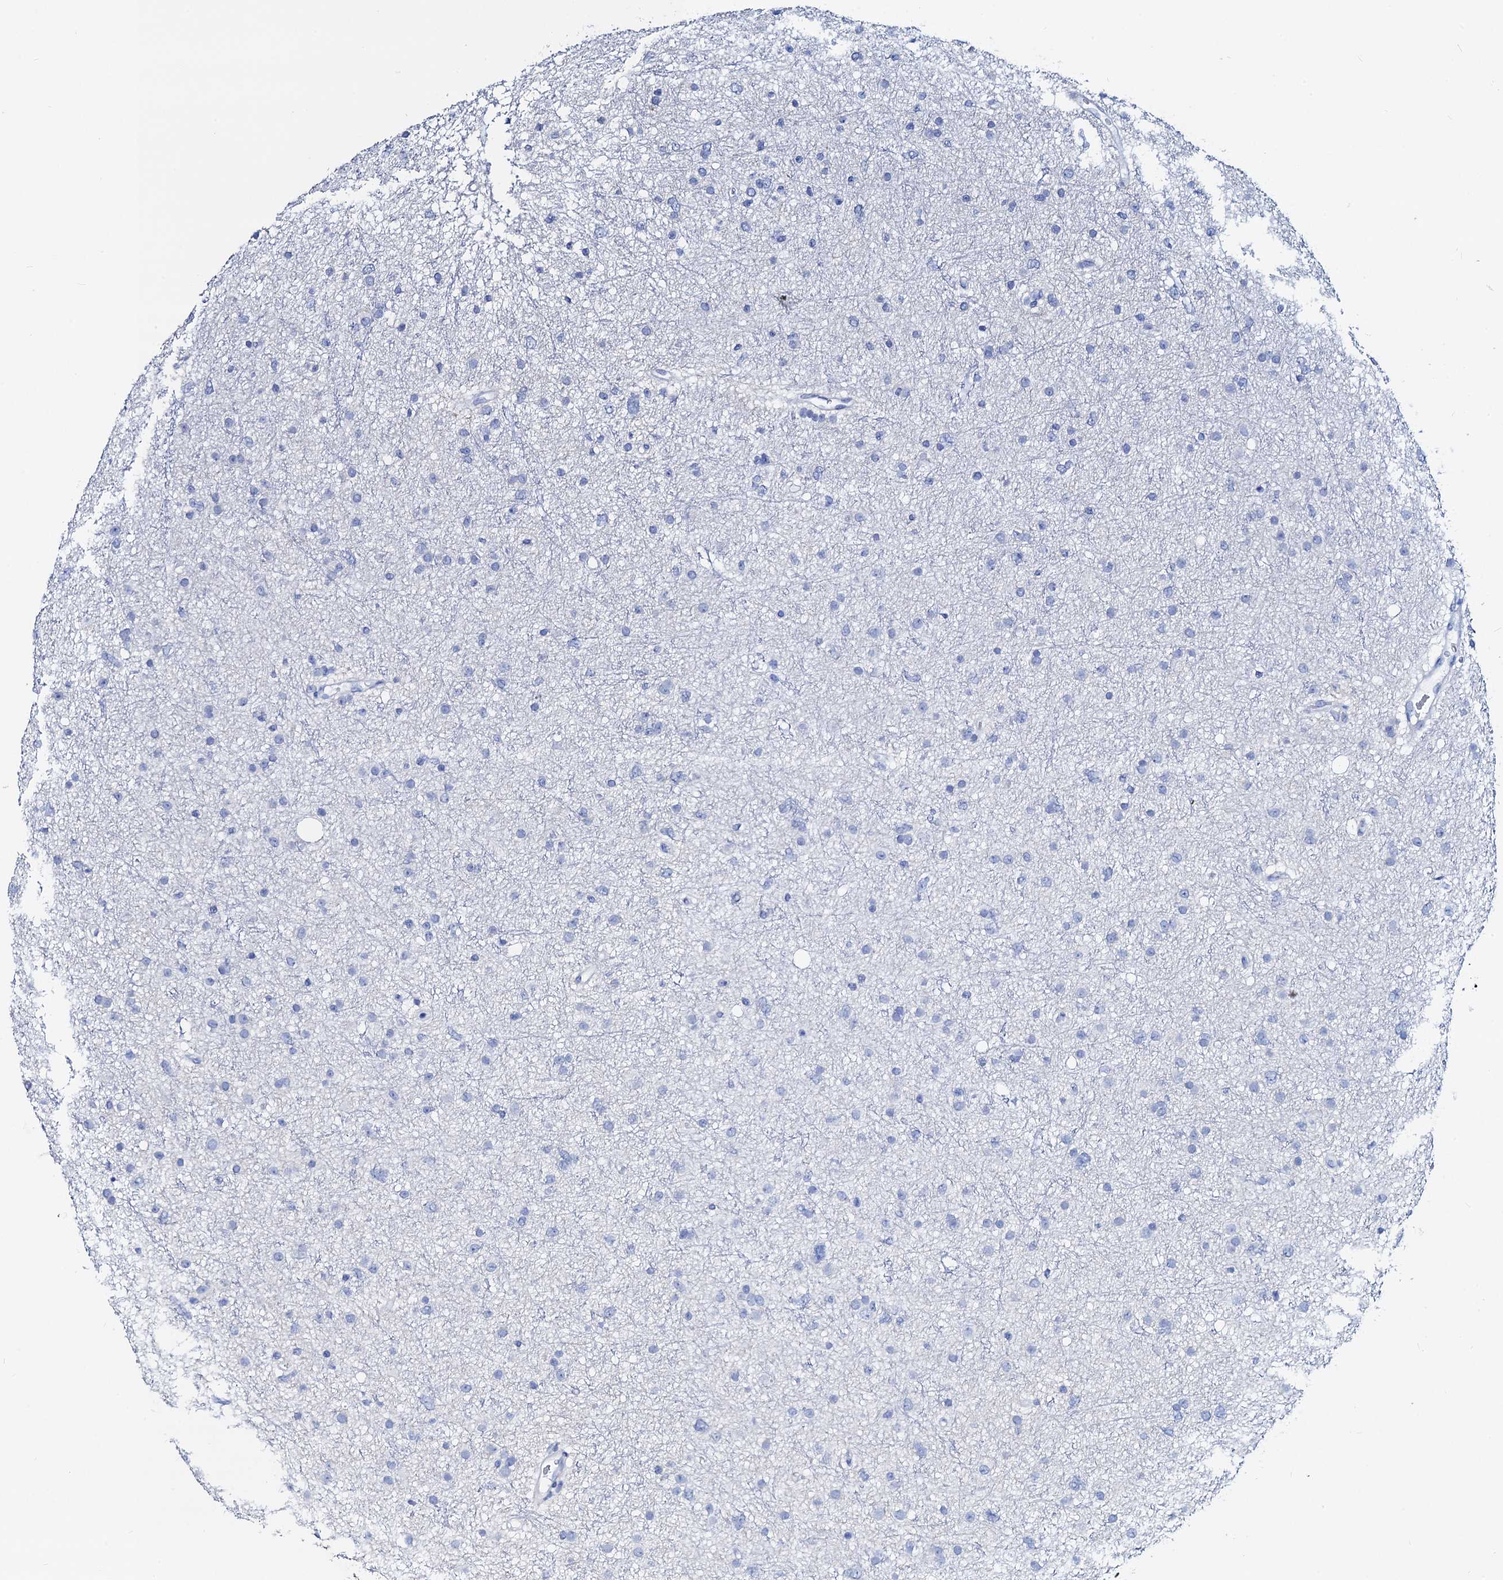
{"staining": {"intensity": "negative", "quantity": "none", "location": "none"}, "tissue": "glioma", "cell_type": "Tumor cells", "image_type": "cancer", "snomed": [{"axis": "morphology", "description": "Glioma, malignant, Low grade"}, {"axis": "topography", "description": "Cerebral cortex"}], "caption": "Tumor cells show no significant protein staining in glioma. (IHC, brightfield microscopy, high magnification).", "gene": "RBP3", "patient": {"sex": "female", "age": 39}}